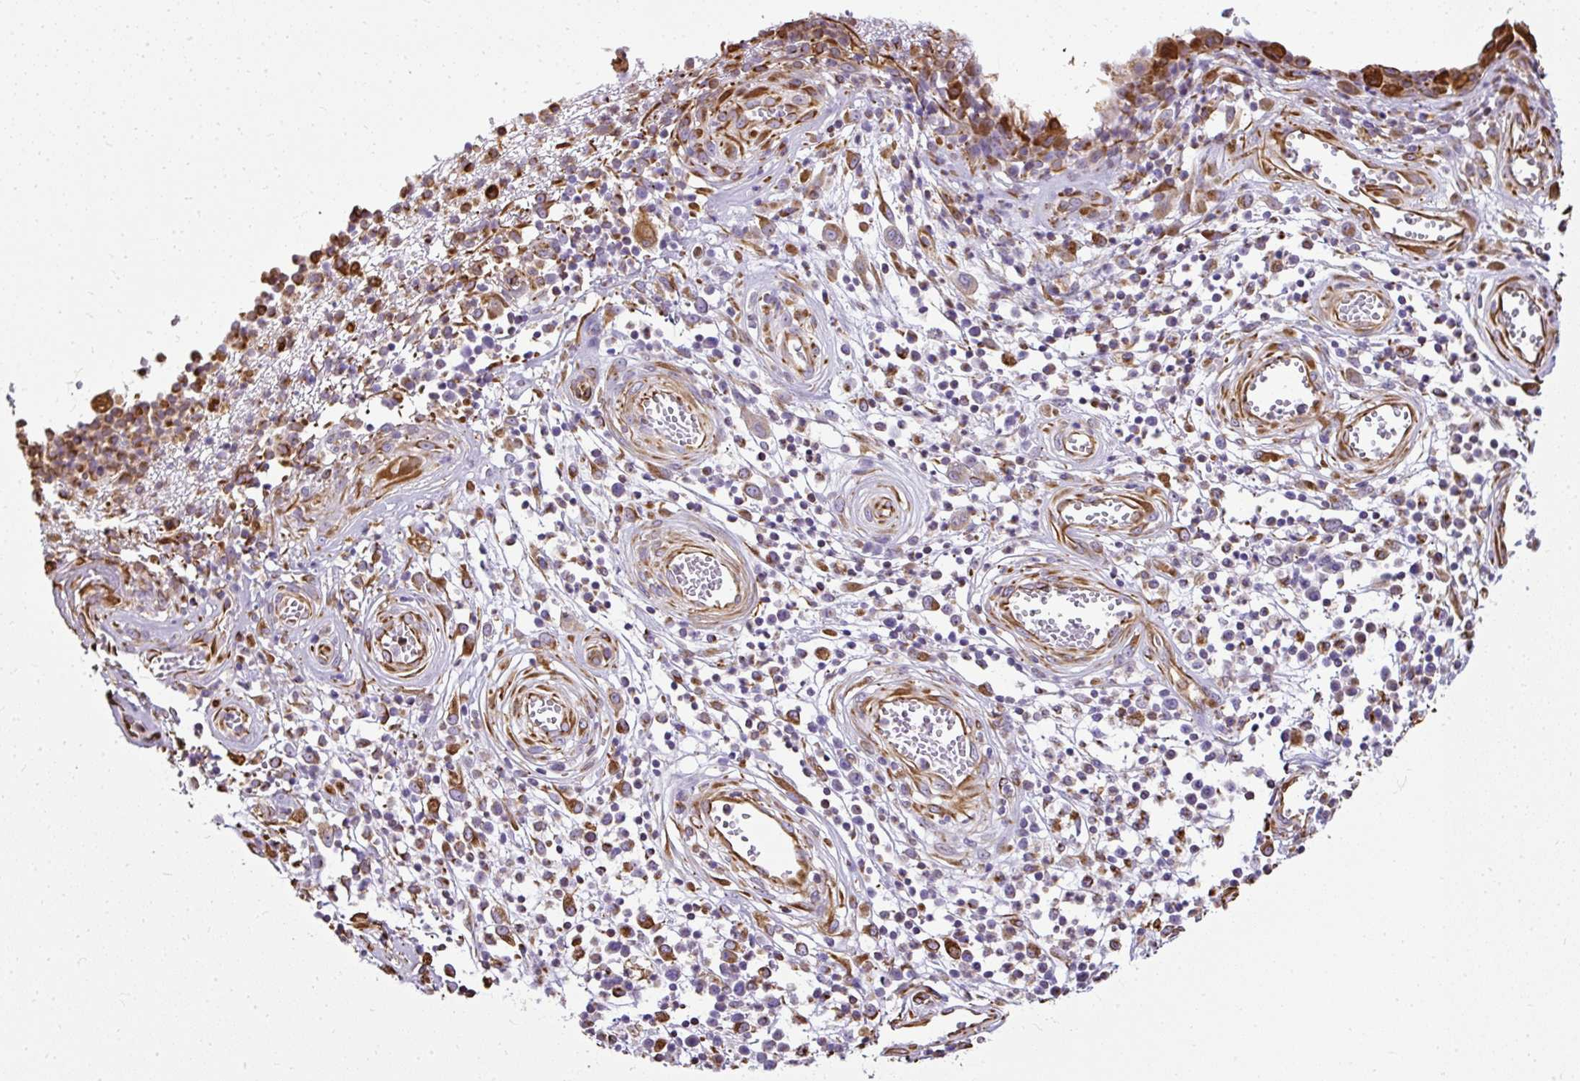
{"staining": {"intensity": "moderate", "quantity": "25%-75%", "location": "cytoplasmic/membranous"}, "tissue": "stomach cancer", "cell_type": "Tumor cells", "image_type": "cancer", "snomed": [{"axis": "morphology", "description": "Adenocarcinoma, NOS"}, {"axis": "topography", "description": "Stomach"}], "caption": "Stomach cancer (adenocarcinoma) tissue reveals moderate cytoplasmic/membranous positivity in approximately 25%-75% of tumor cells (DAB IHC, brown staining for protein, blue staining for nuclei).", "gene": "PLS1", "patient": {"sex": "male", "age": 59}}